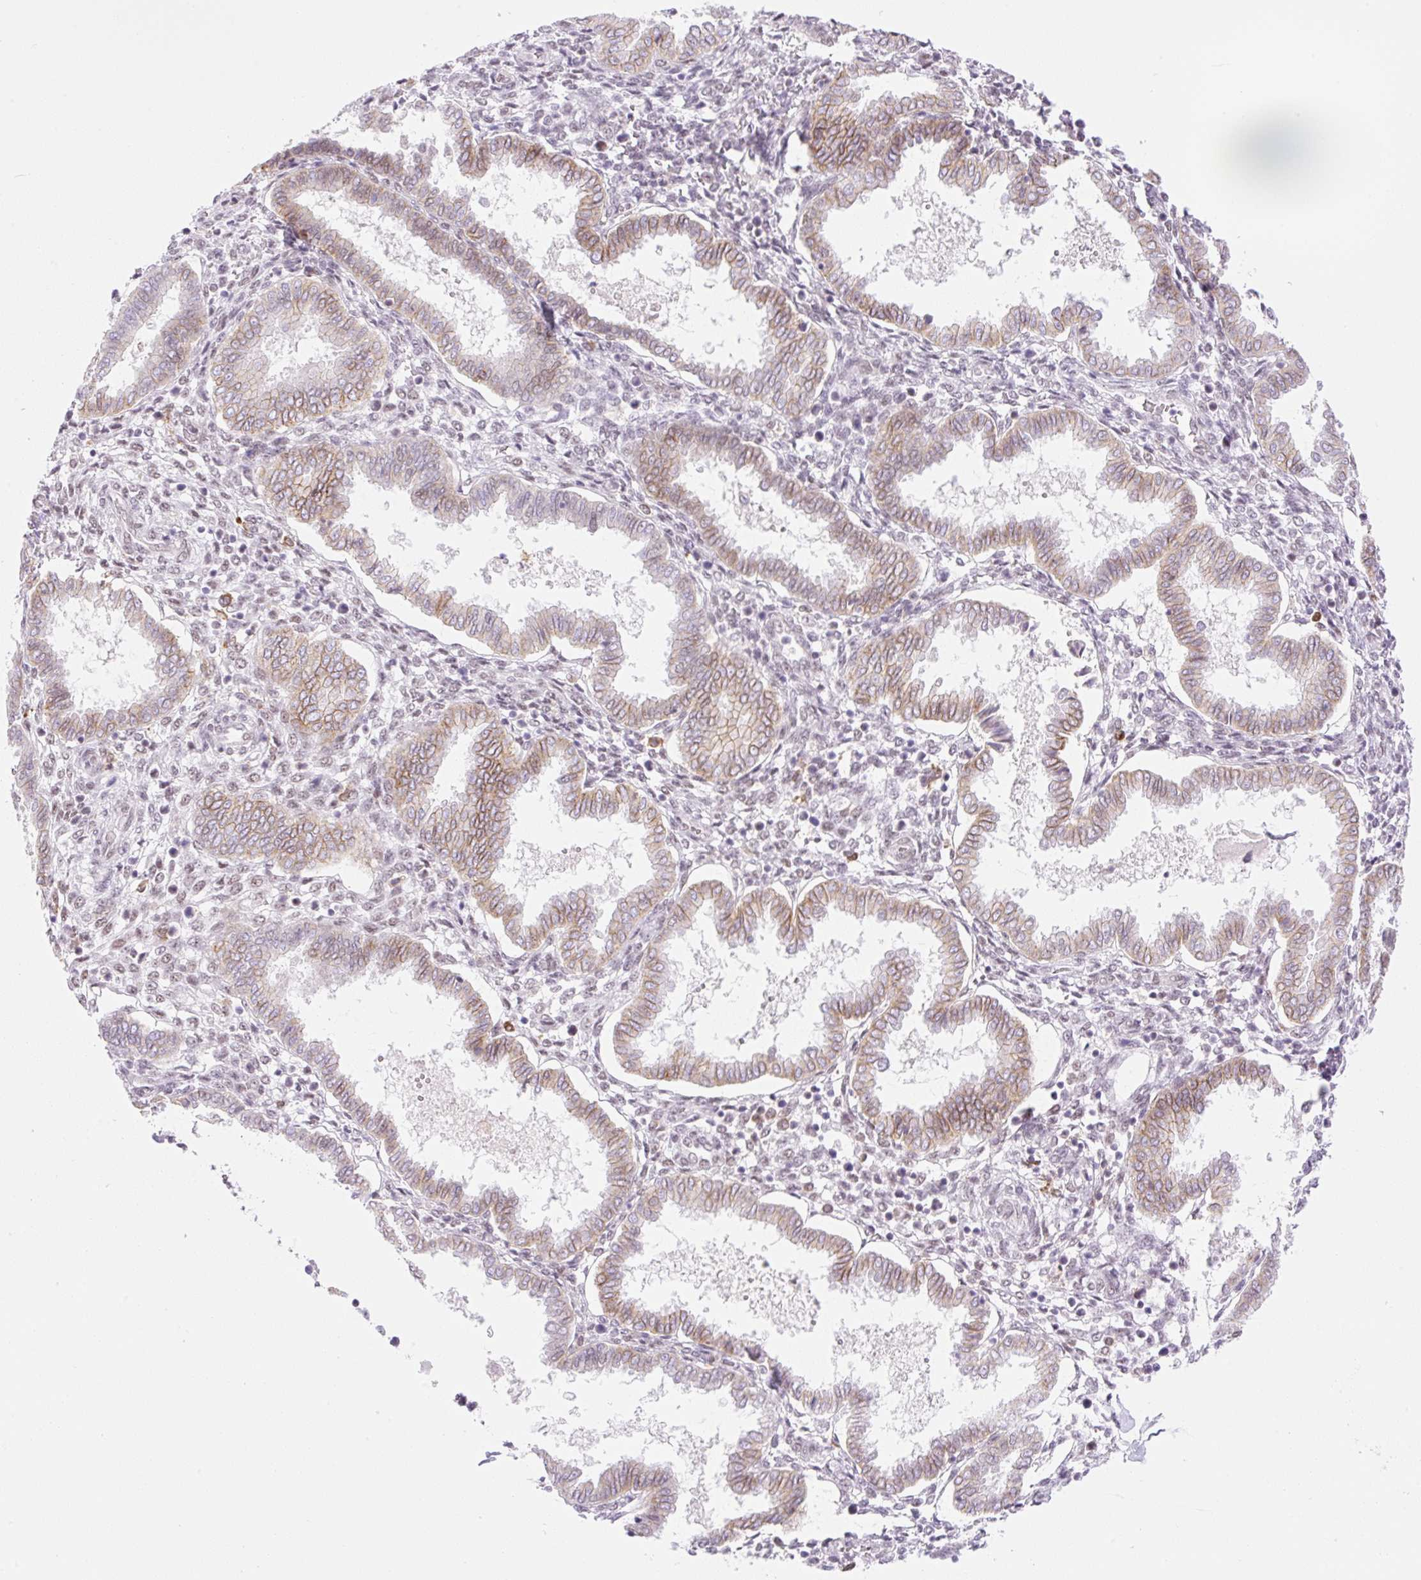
{"staining": {"intensity": "weak", "quantity": "25%-75%", "location": "nuclear"}, "tissue": "endometrium", "cell_type": "Cells in endometrial stroma", "image_type": "normal", "snomed": [{"axis": "morphology", "description": "Normal tissue, NOS"}, {"axis": "topography", "description": "Endometrium"}], "caption": "Immunohistochemistry (IHC) (DAB) staining of normal human endometrium shows weak nuclear protein staining in approximately 25%-75% of cells in endometrial stroma.", "gene": "PALM3", "patient": {"sex": "female", "age": 24}}